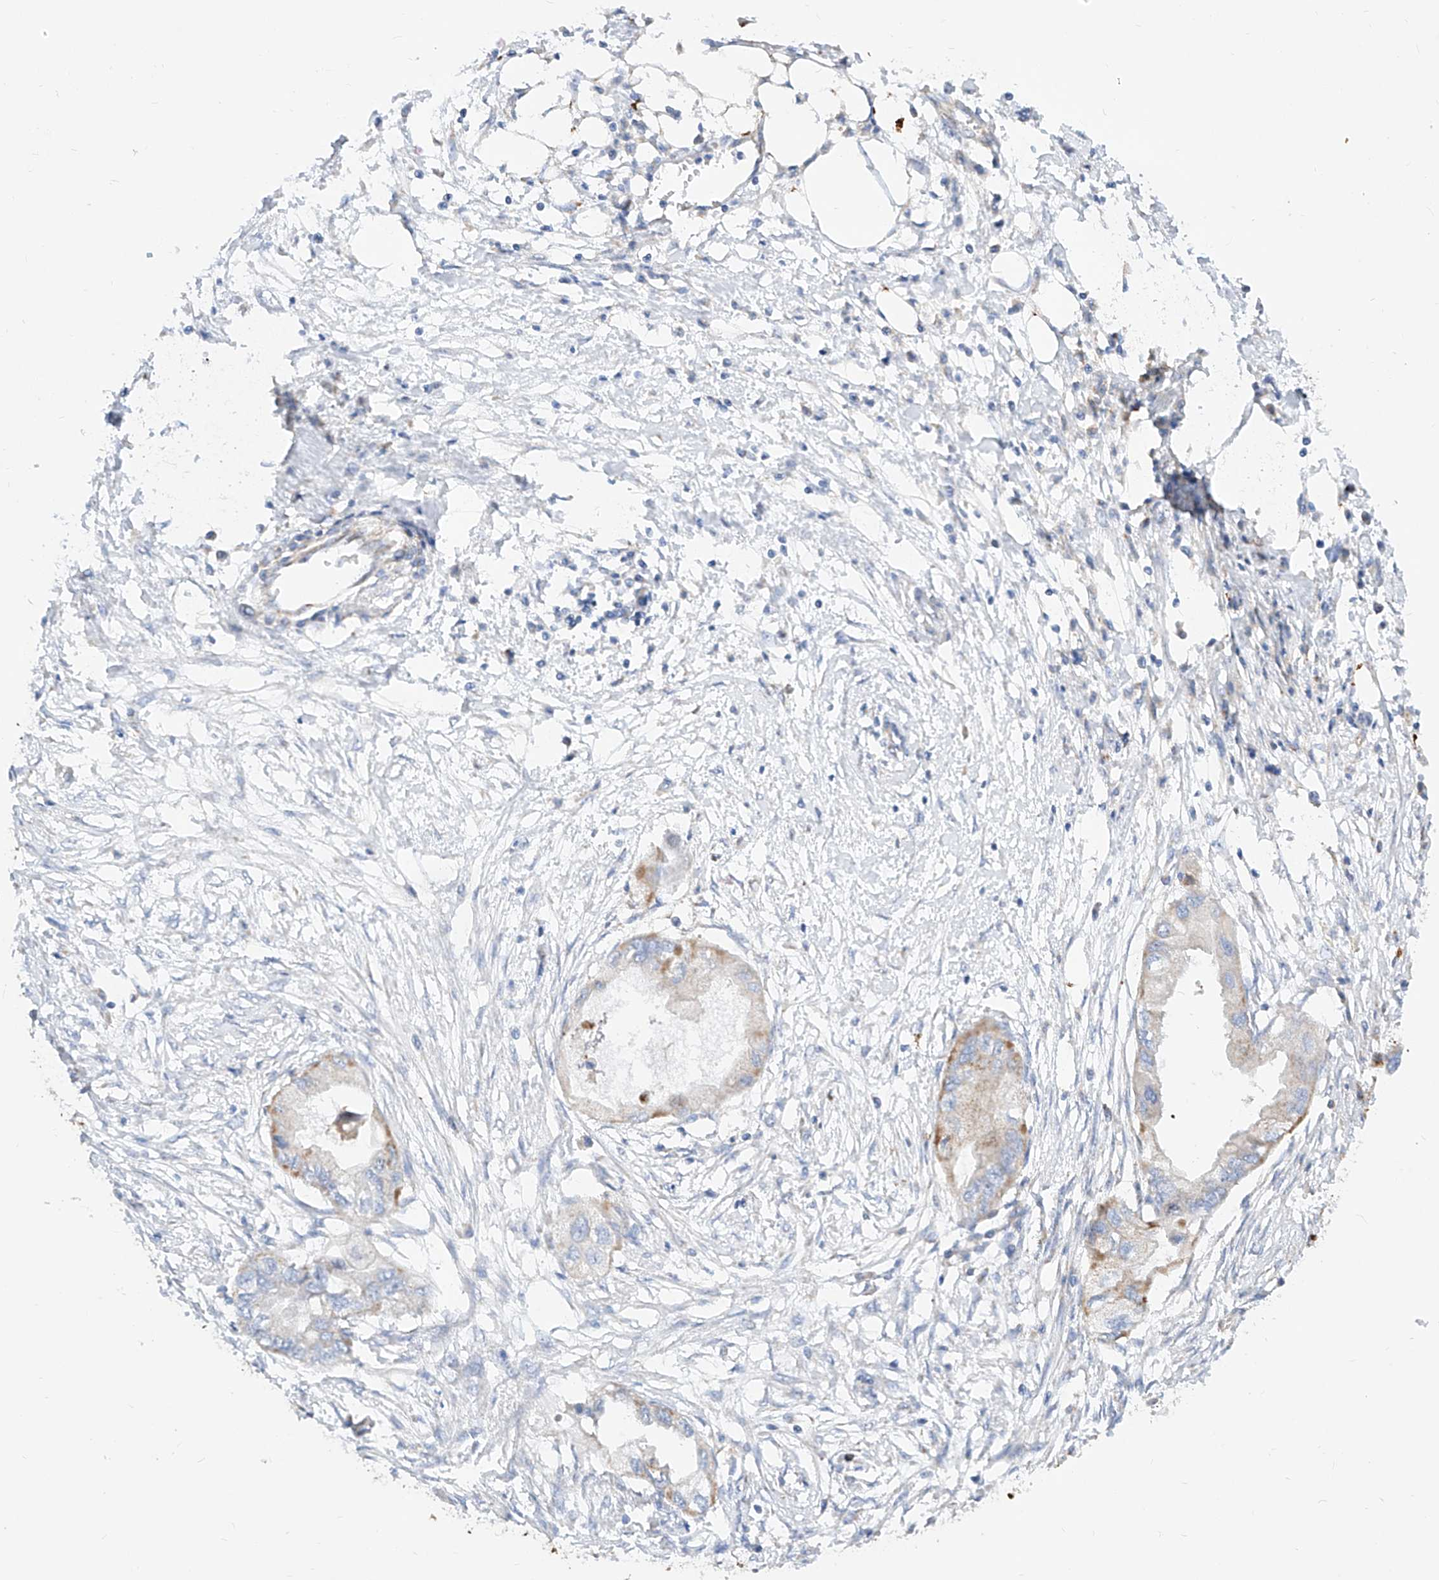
{"staining": {"intensity": "moderate", "quantity": "25%-75%", "location": "cytoplasmic/membranous"}, "tissue": "endometrial cancer", "cell_type": "Tumor cells", "image_type": "cancer", "snomed": [{"axis": "morphology", "description": "Adenocarcinoma, NOS"}, {"axis": "morphology", "description": "Adenocarcinoma, metastatic, NOS"}, {"axis": "topography", "description": "Adipose tissue"}, {"axis": "topography", "description": "Endometrium"}], "caption": "Brown immunohistochemical staining in human endometrial metastatic adenocarcinoma reveals moderate cytoplasmic/membranous expression in approximately 25%-75% of tumor cells. The staining was performed using DAB (3,3'-diaminobenzidine) to visualize the protein expression in brown, while the nuclei were stained in blue with hematoxylin (Magnification: 20x).", "gene": "CST9", "patient": {"sex": "female", "age": 67}}